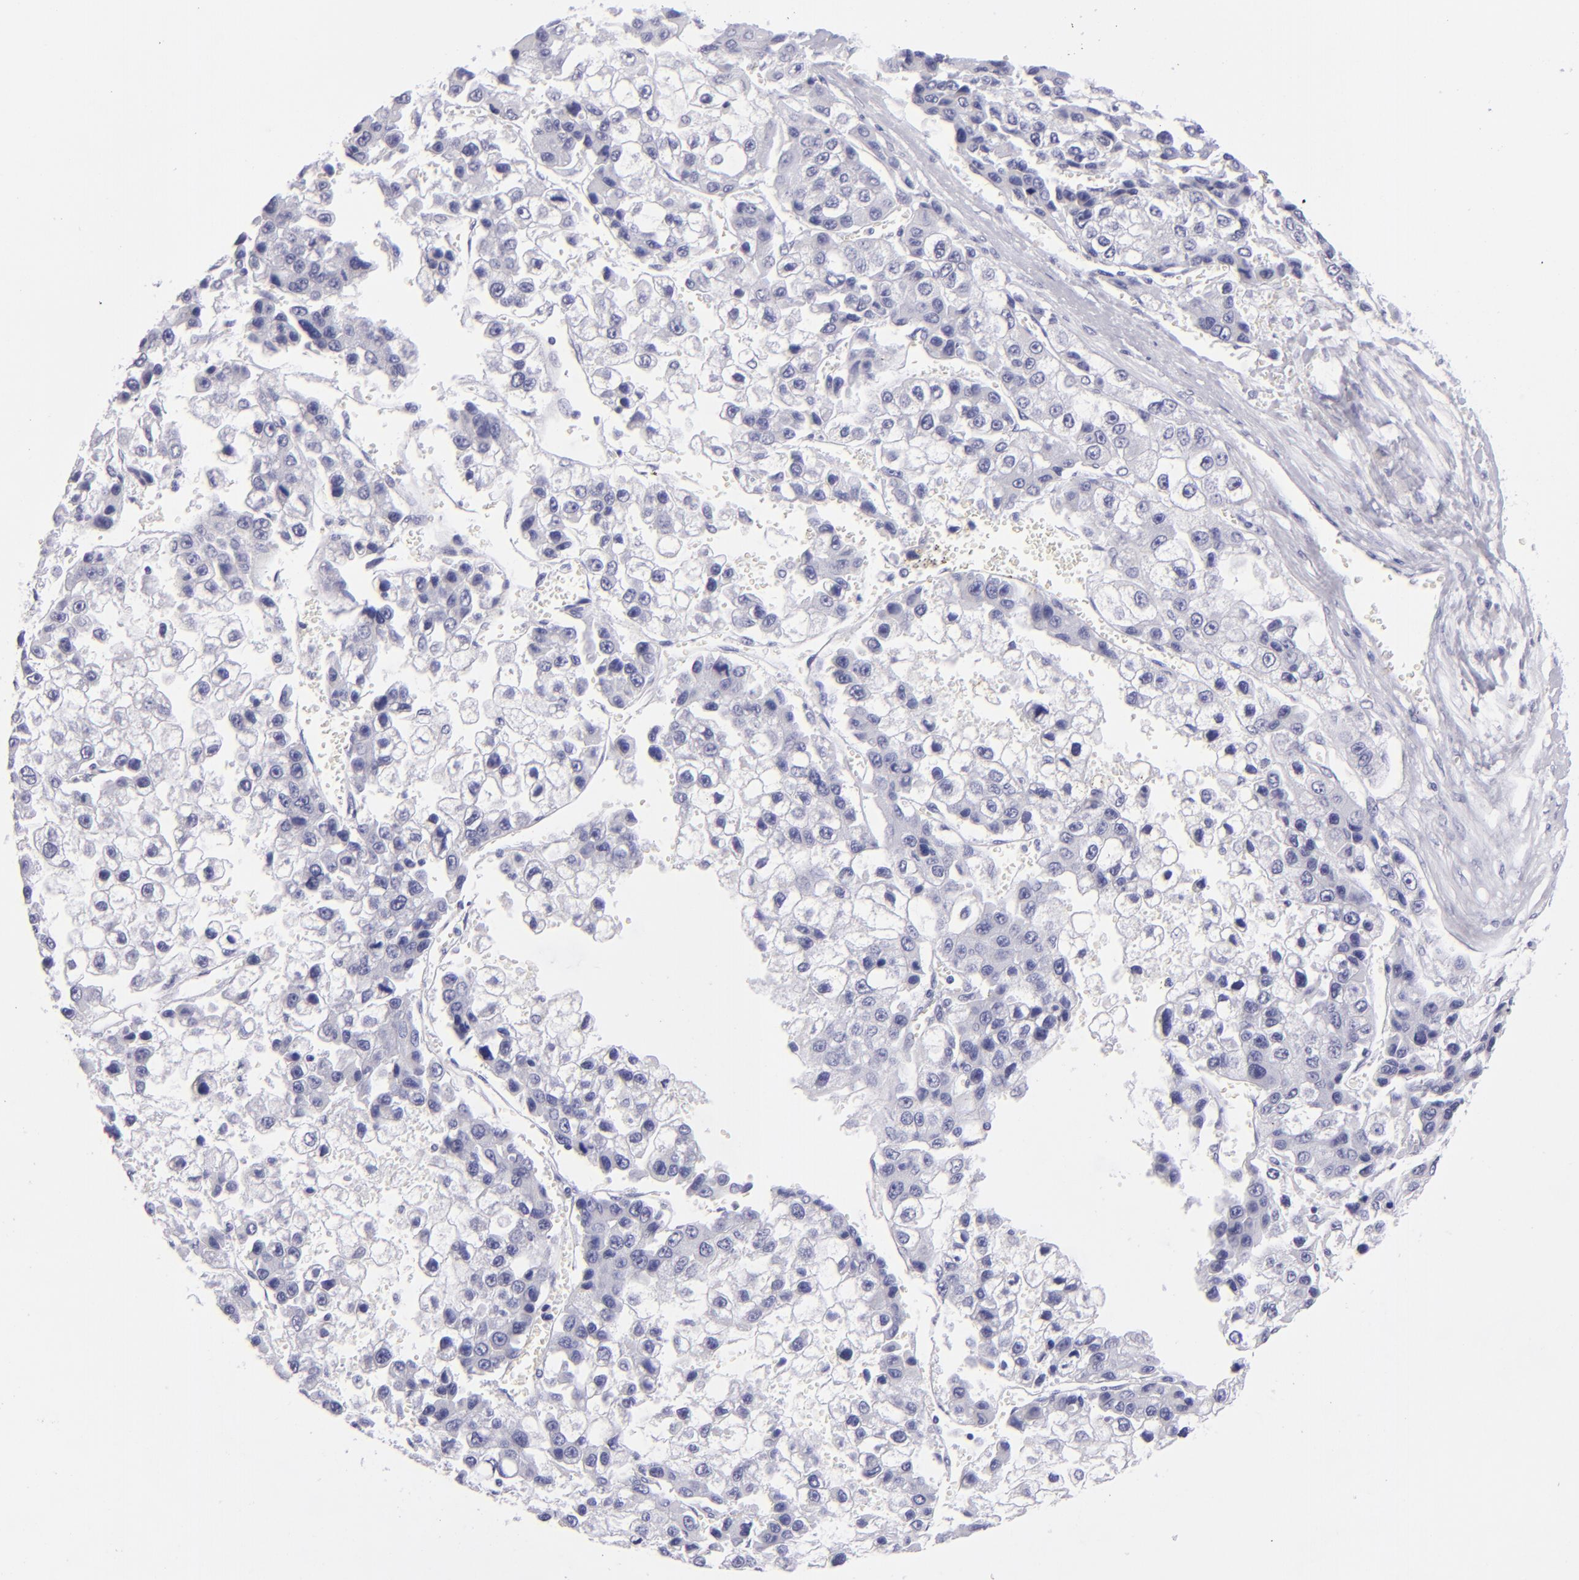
{"staining": {"intensity": "negative", "quantity": "none", "location": "none"}, "tissue": "liver cancer", "cell_type": "Tumor cells", "image_type": "cancer", "snomed": [{"axis": "morphology", "description": "Carcinoma, Hepatocellular, NOS"}, {"axis": "topography", "description": "Liver"}], "caption": "Immunohistochemistry (IHC) image of hepatocellular carcinoma (liver) stained for a protein (brown), which displays no expression in tumor cells.", "gene": "PVALB", "patient": {"sex": "female", "age": 66}}